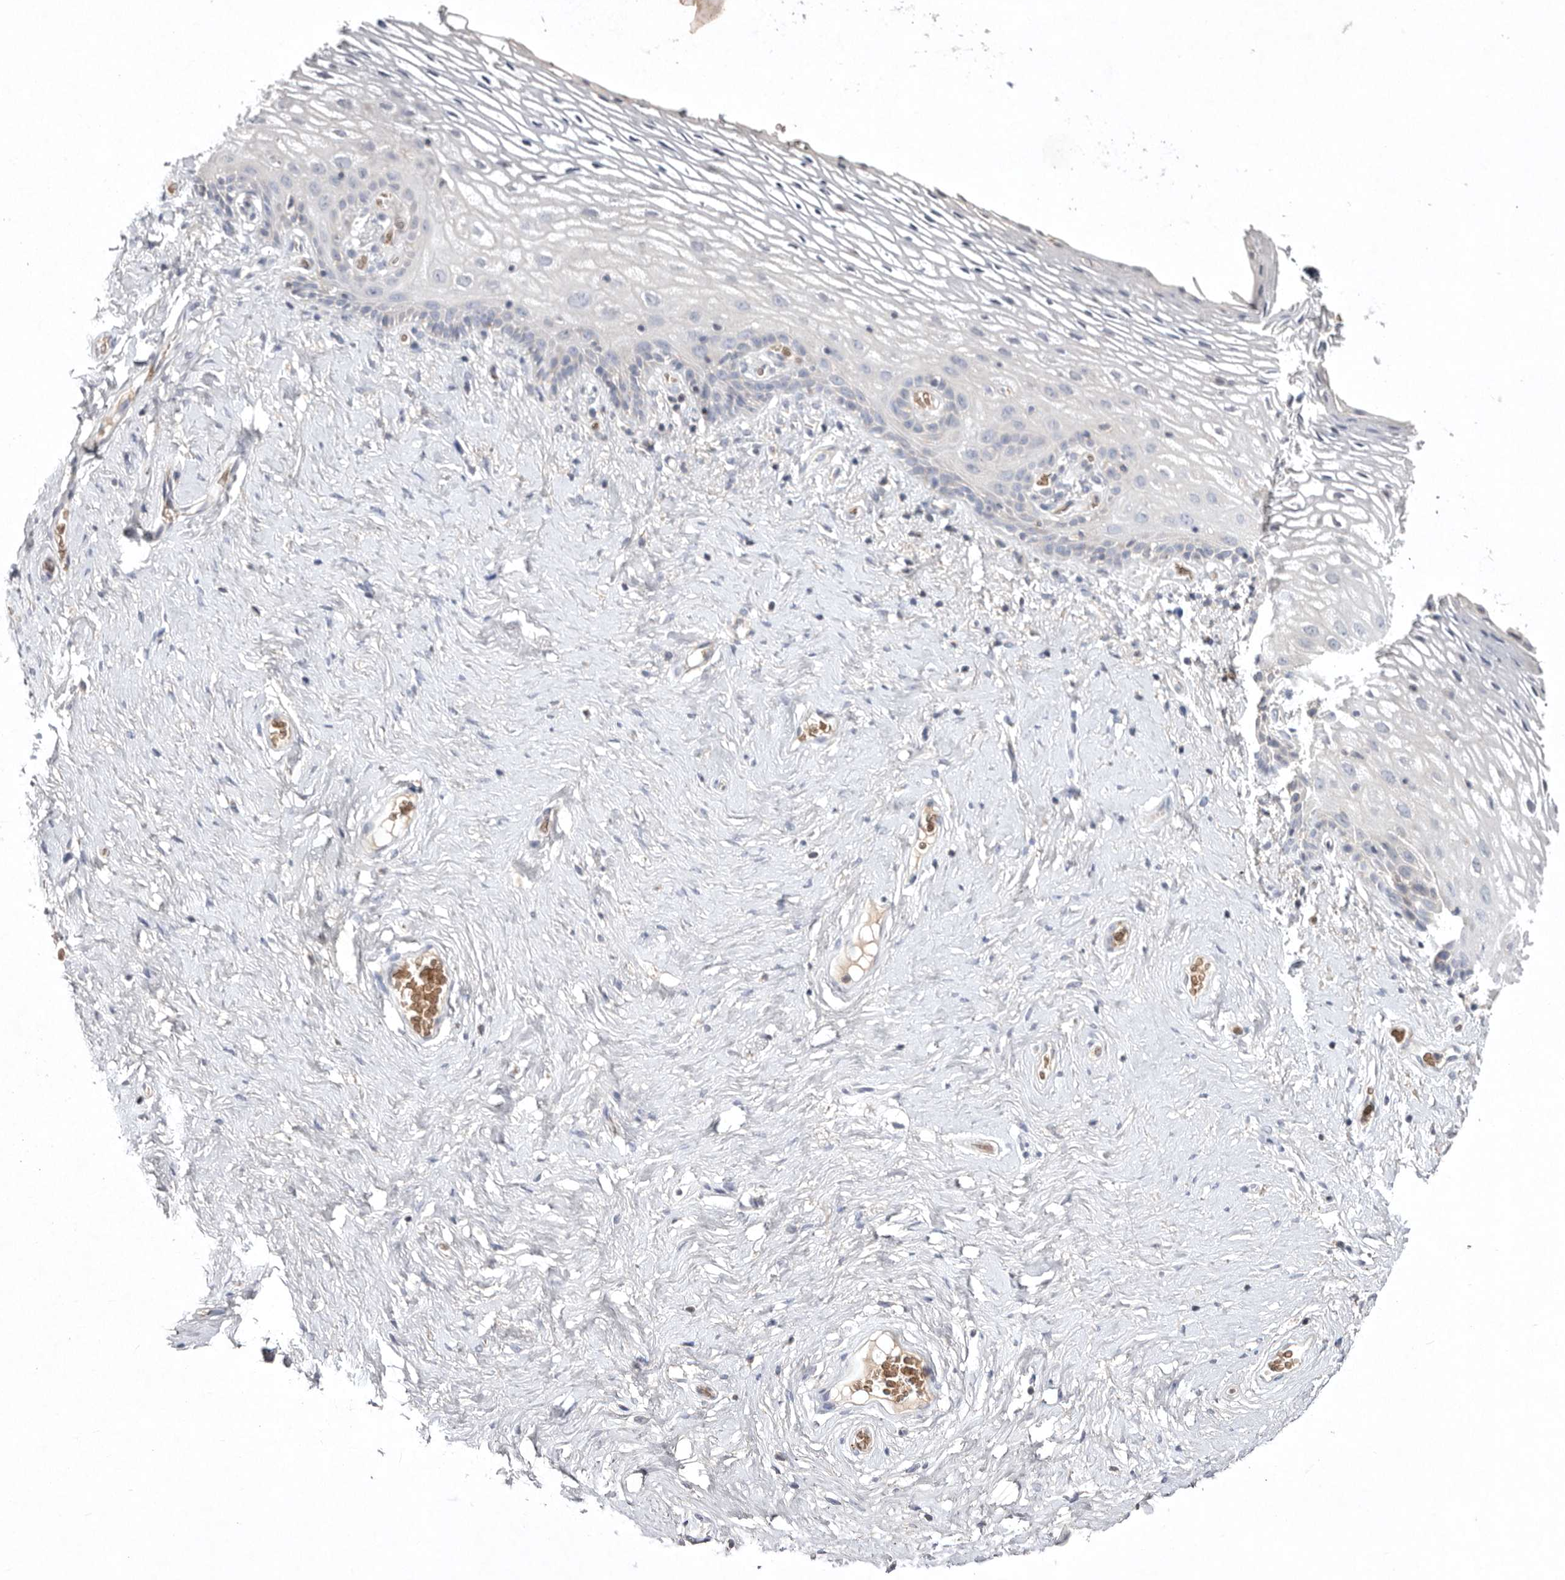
{"staining": {"intensity": "negative", "quantity": "none", "location": "none"}, "tissue": "vagina", "cell_type": "Squamous epithelial cells", "image_type": "normal", "snomed": [{"axis": "morphology", "description": "Normal tissue, NOS"}, {"axis": "morphology", "description": "Adenocarcinoma, NOS"}, {"axis": "topography", "description": "Rectum"}, {"axis": "topography", "description": "Vagina"}], "caption": "Immunohistochemistry micrograph of unremarkable vagina stained for a protein (brown), which shows no expression in squamous epithelial cells.", "gene": "TNFSF14", "patient": {"sex": "female", "age": 71}}